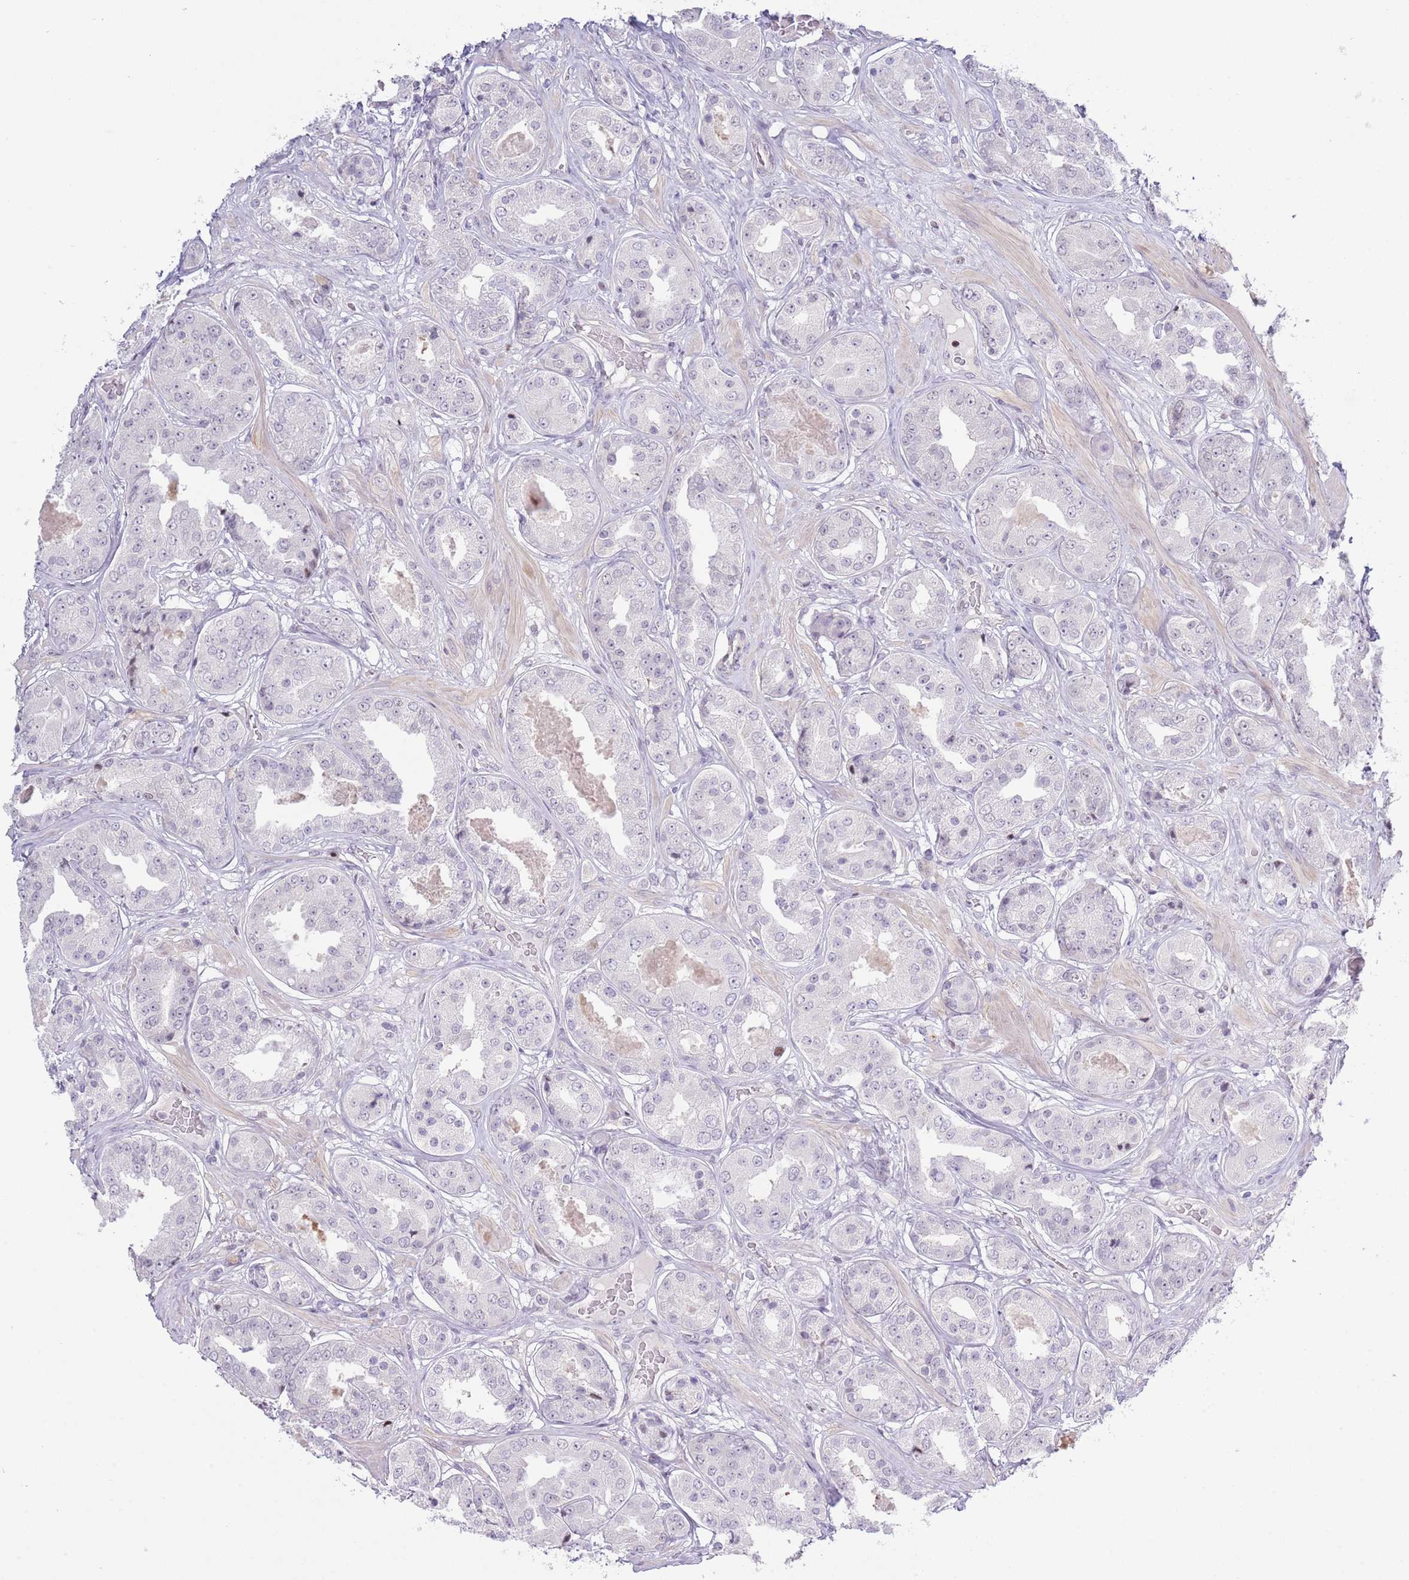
{"staining": {"intensity": "moderate", "quantity": "<25%", "location": "nuclear"}, "tissue": "prostate cancer", "cell_type": "Tumor cells", "image_type": "cancer", "snomed": [{"axis": "morphology", "description": "Adenocarcinoma, High grade"}, {"axis": "topography", "description": "Prostate"}], "caption": "Tumor cells show low levels of moderate nuclear positivity in about <25% of cells in human prostate cancer.", "gene": "MFSD10", "patient": {"sex": "male", "age": 63}}